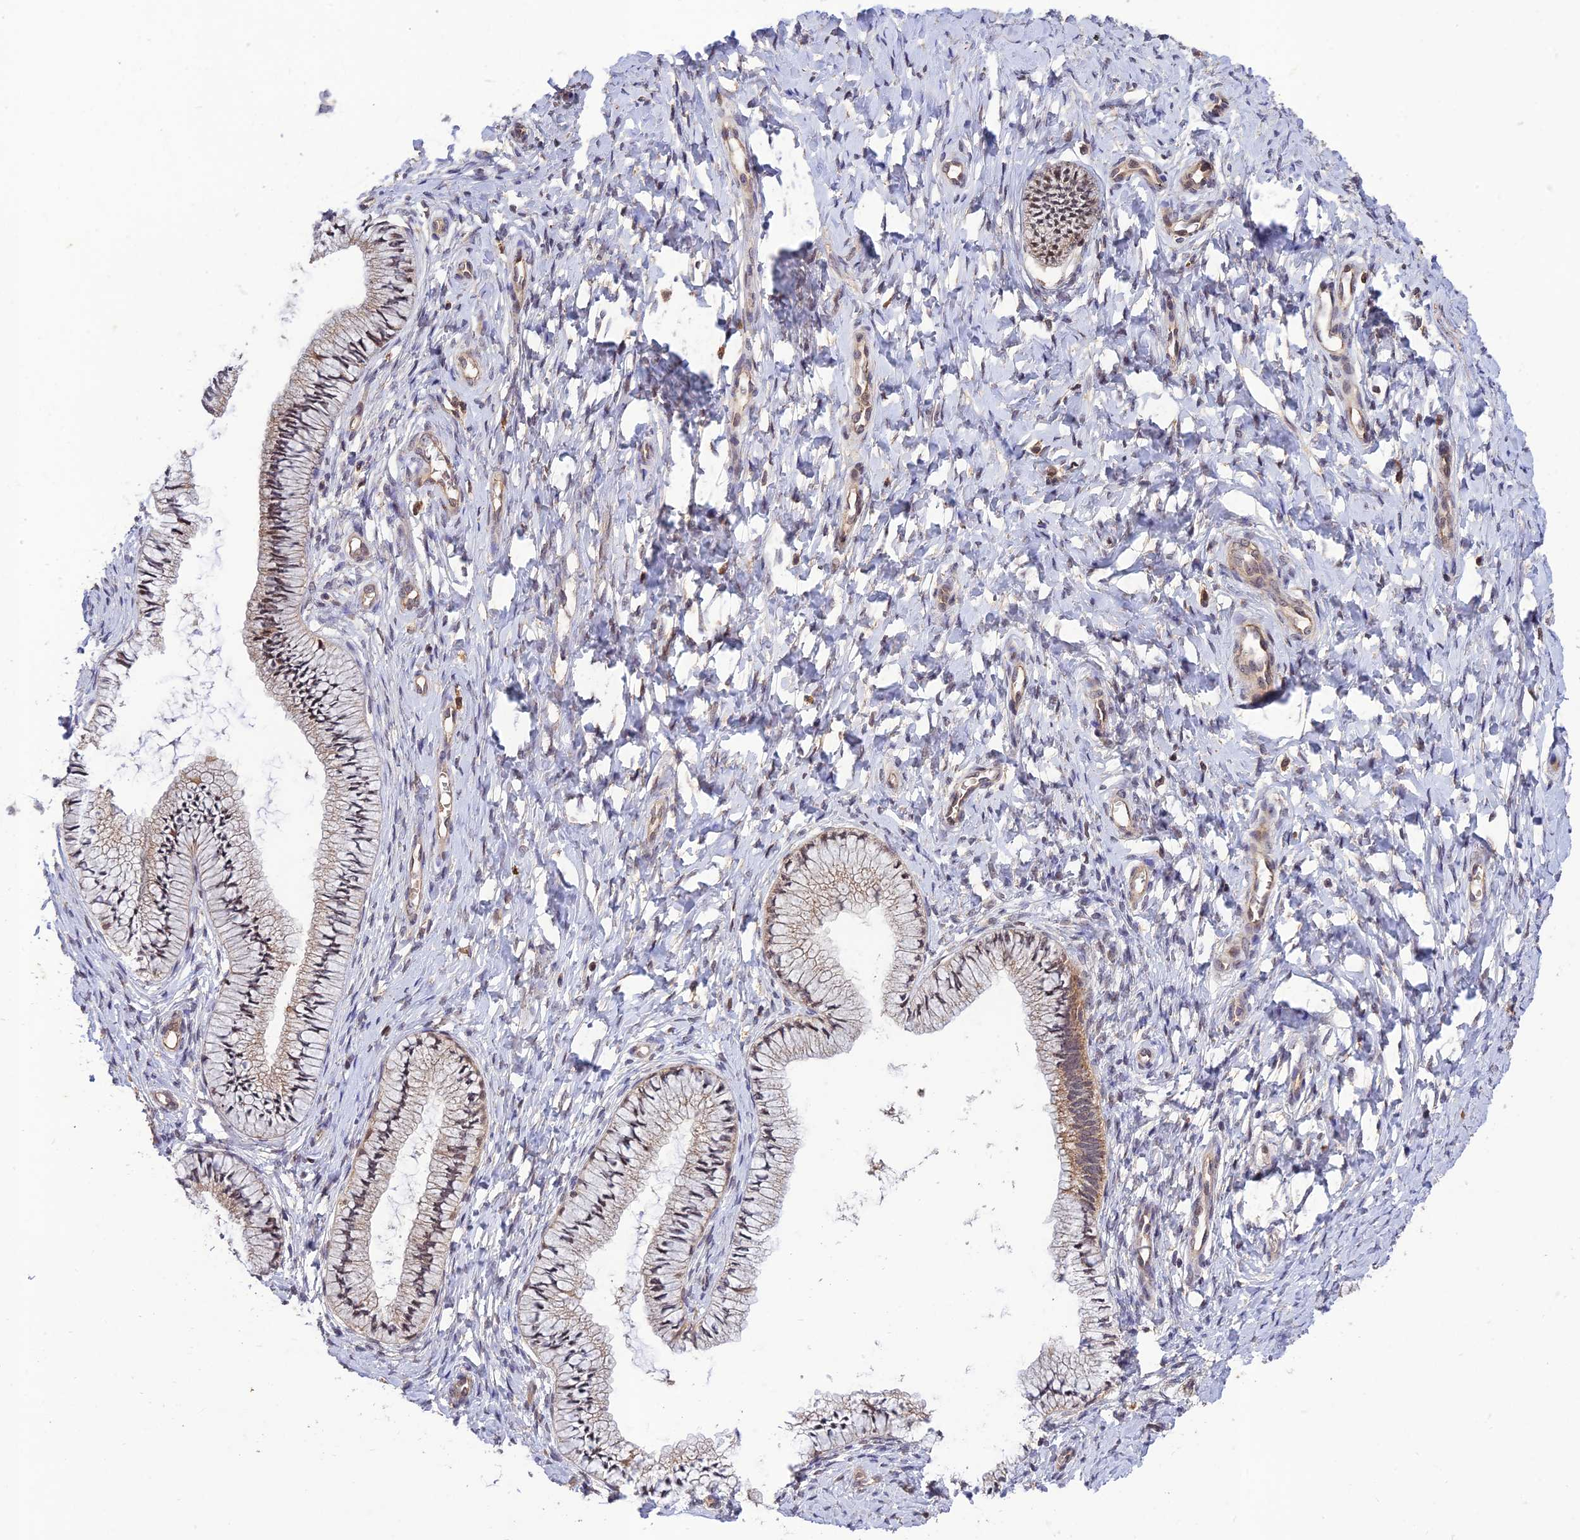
{"staining": {"intensity": "weak", "quantity": "<25%", "location": "cytoplasmic/membranous"}, "tissue": "cervix", "cell_type": "Glandular cells", "image_type": "normal", "snomed": [{"axis": "morphology", "description": "Normal tissue, NOS"}, {"axis": "topography", "description": "Cervix"}], "caption": "DAB immunohistochemical staining of unremarkable cervix demonstrates no significant positivity in glandular cells.", "gene": "REV1", "patient": {"sex": "female", "age": 36}}